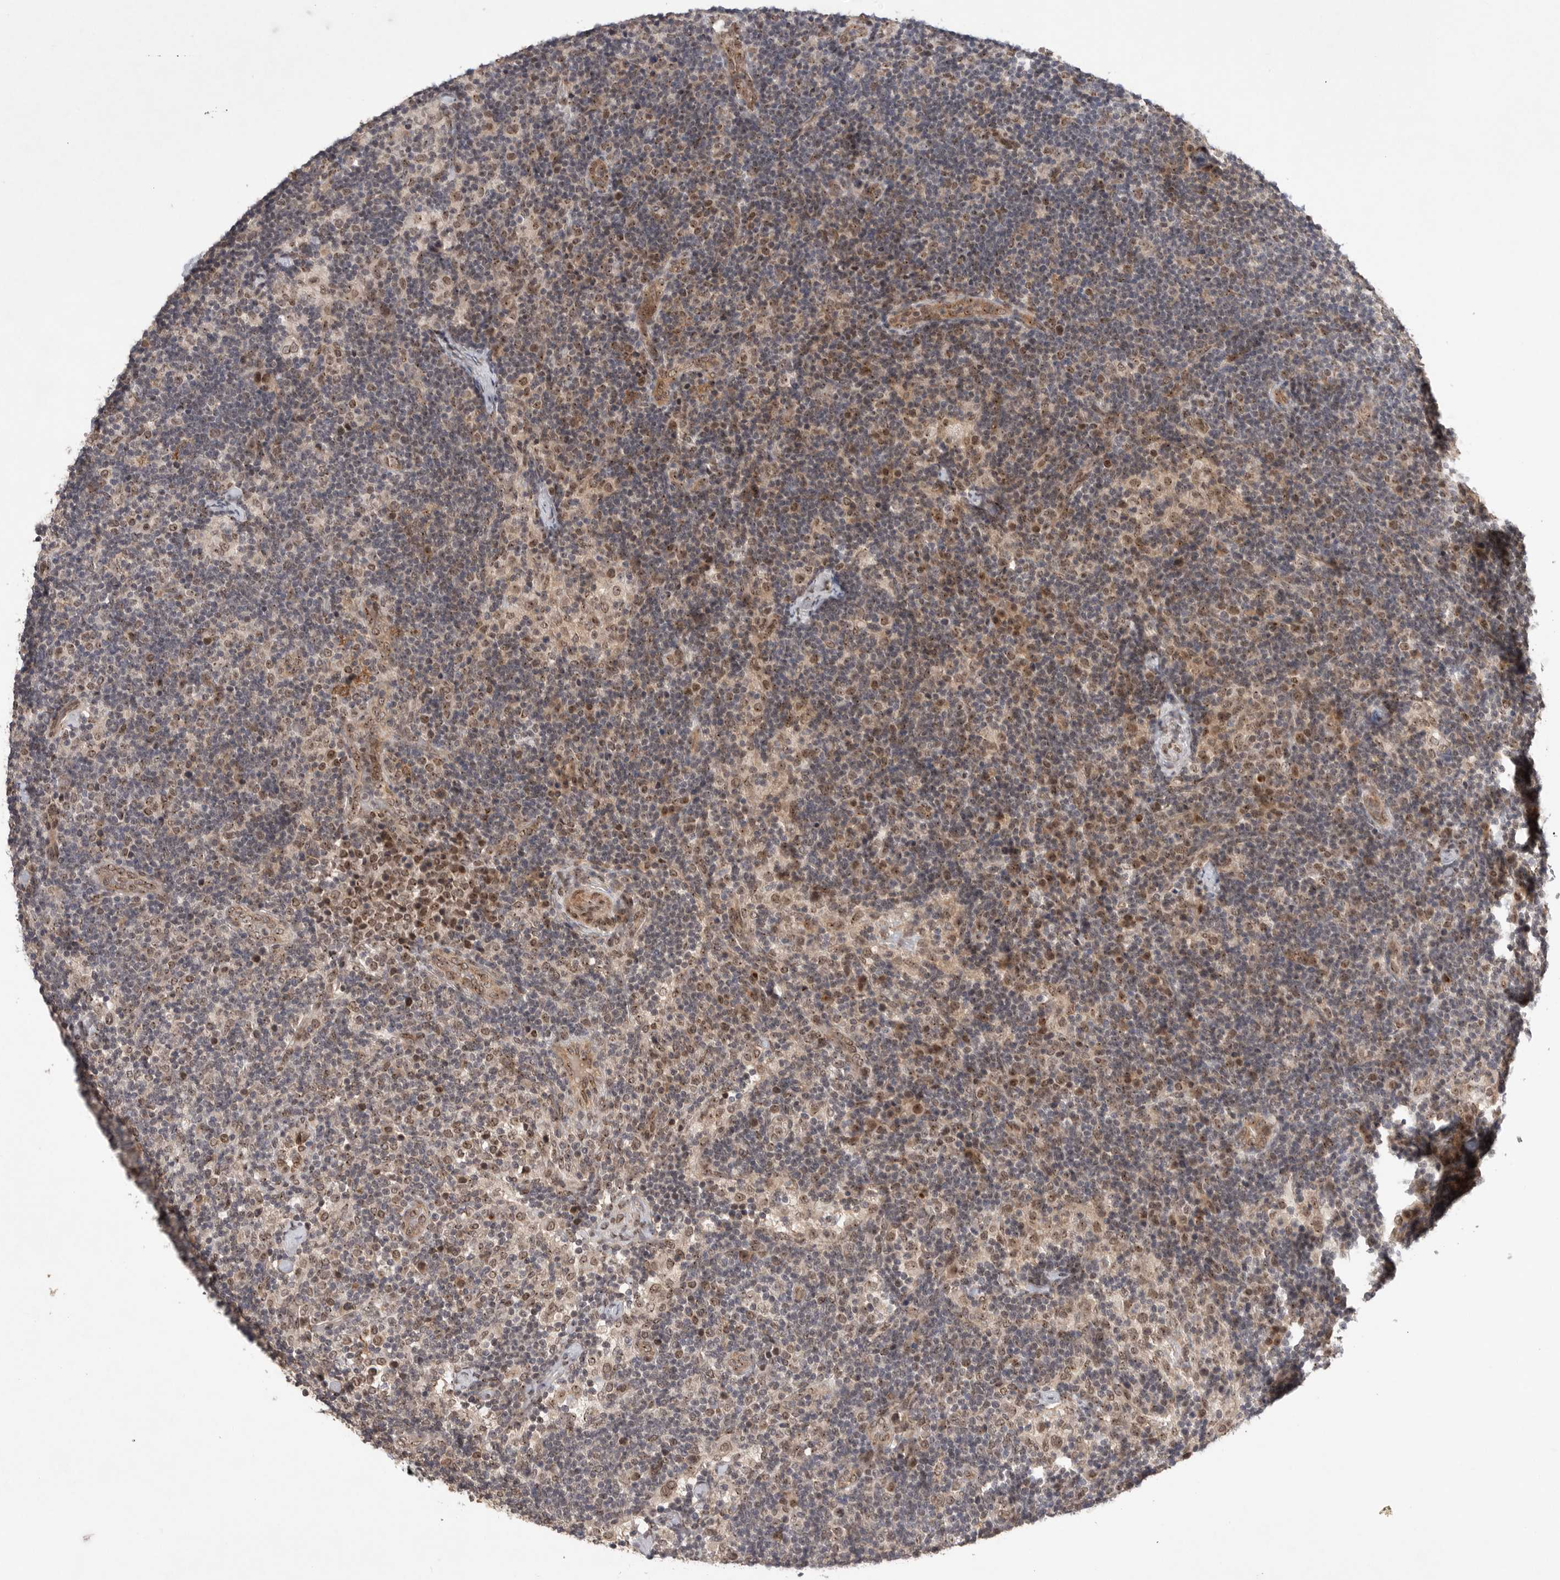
{"staining": {"intensity": "moderate", "quantity": "<25%", "location": "cytoplasmic/membranous,nuclear"}, "tissue": "lymph node", "cell_type": "Germinal center cells", "image_type": "normal", "snomed": [{"axis": "morphology", "description": "Normal tissue, NOS"}, {"axis": "topography", "description": "Lymph node"}], "caption": "IHC photomicrograph of normal lymph node: lymph node stained using immunohistochemistry (IHC) exhibits low levels of moderate protein expression localized specifically in the cytoplasmic/membranous,nuclear of germinal center cells, appearing as a cytoplasmic/membranous,nuclear brown color.", "gene": "LEMD3", "patient": {"sex": "female", "age": 22}}